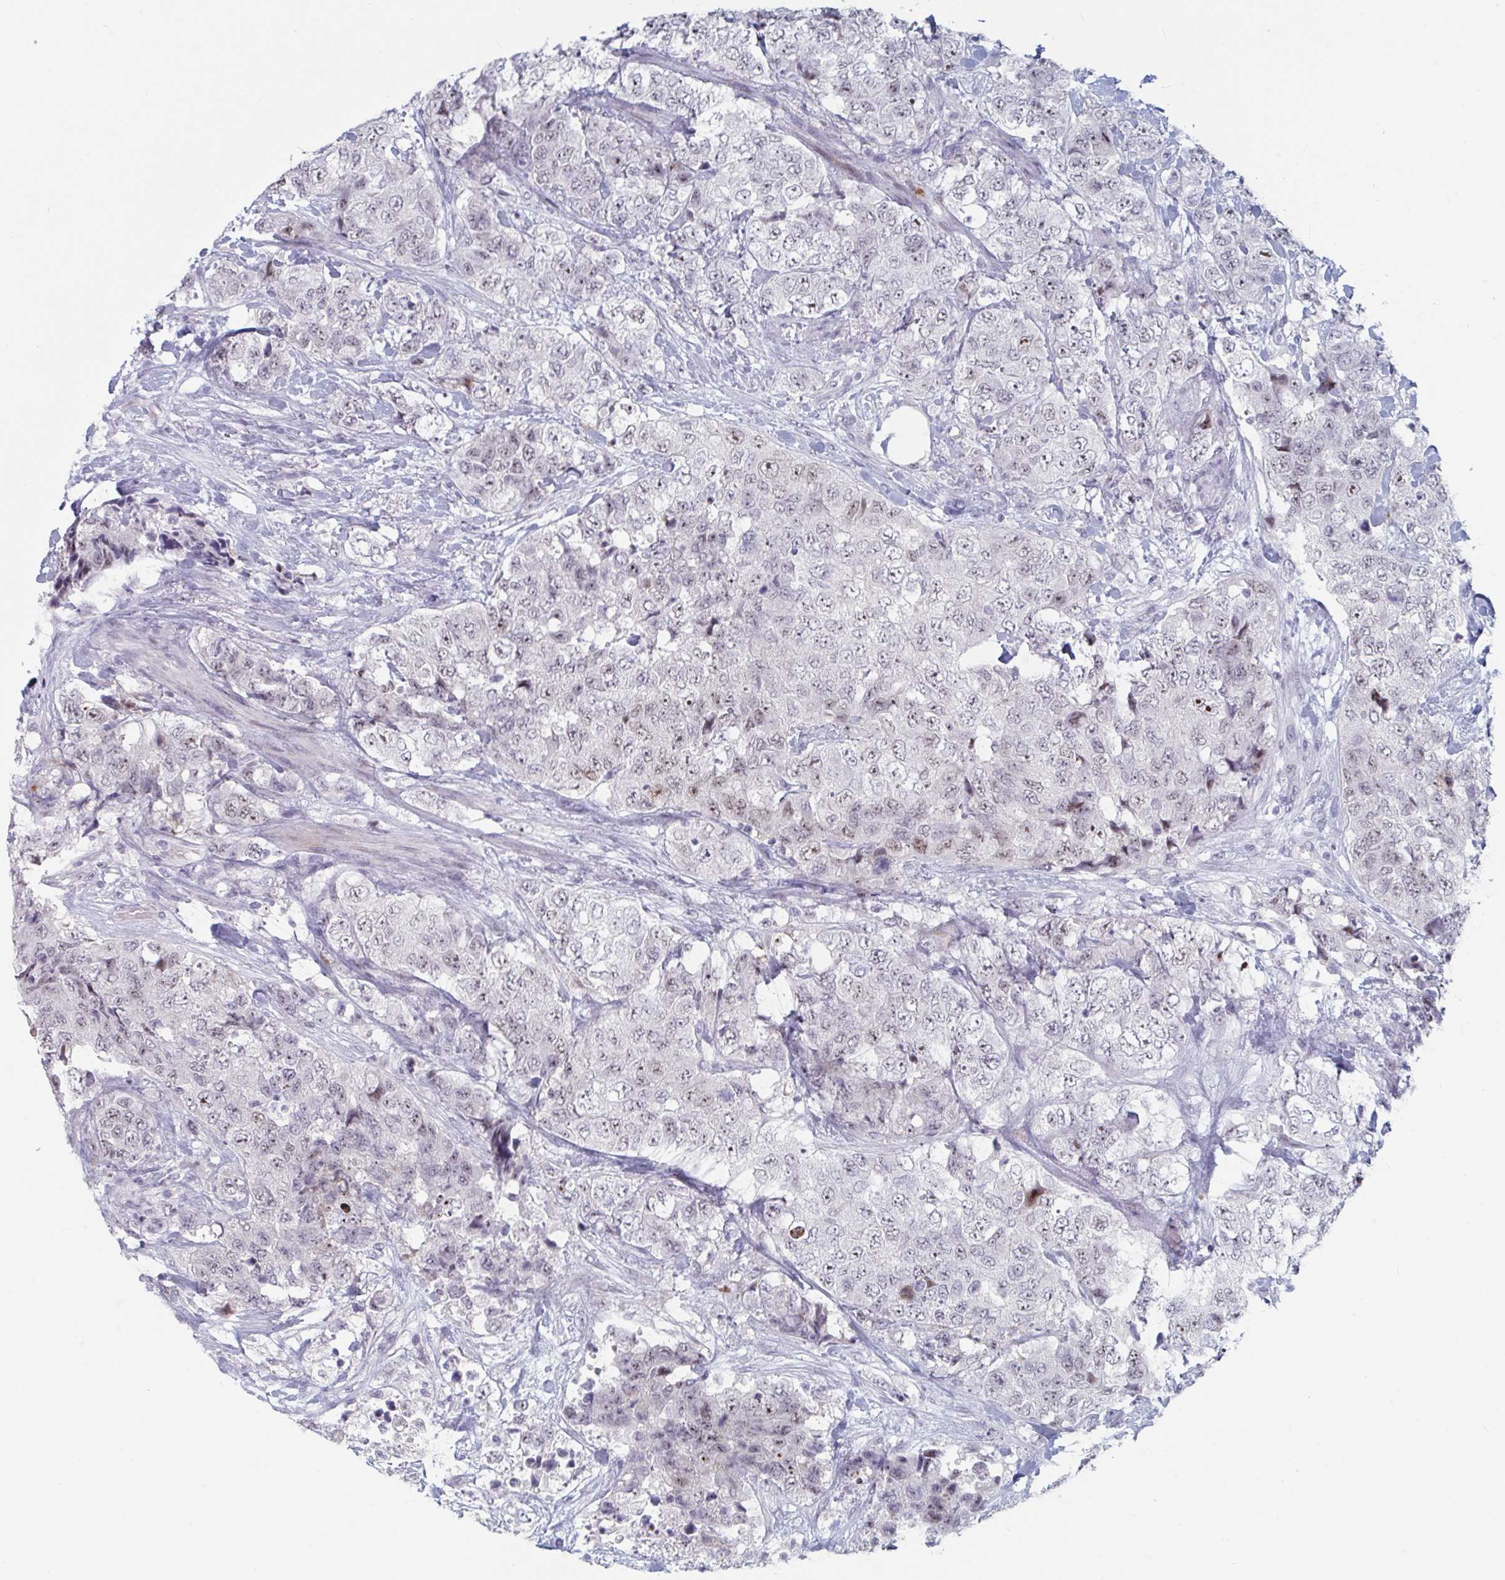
{"staining": {"intensity": "moderate", "quantity": "25%-75%", "location": "nuclear"}, "tissue": "urothelial cancer", "cell_type": "Tumor cells", "image_type": "cancer", "snomed": [{"axis": "morphology", "description": "Urothelial carcinoma, High grade"}, {"axis": "topography", "description": "Urinary bladder"}], "caption": "Protein staining by IHC displays moderate nuclear staining in about 25%-75% of tumor cells in high-grade urothelial carcinoma.", "gene": "NR1H2", "patient": {"sex": "female", "age": 78}}